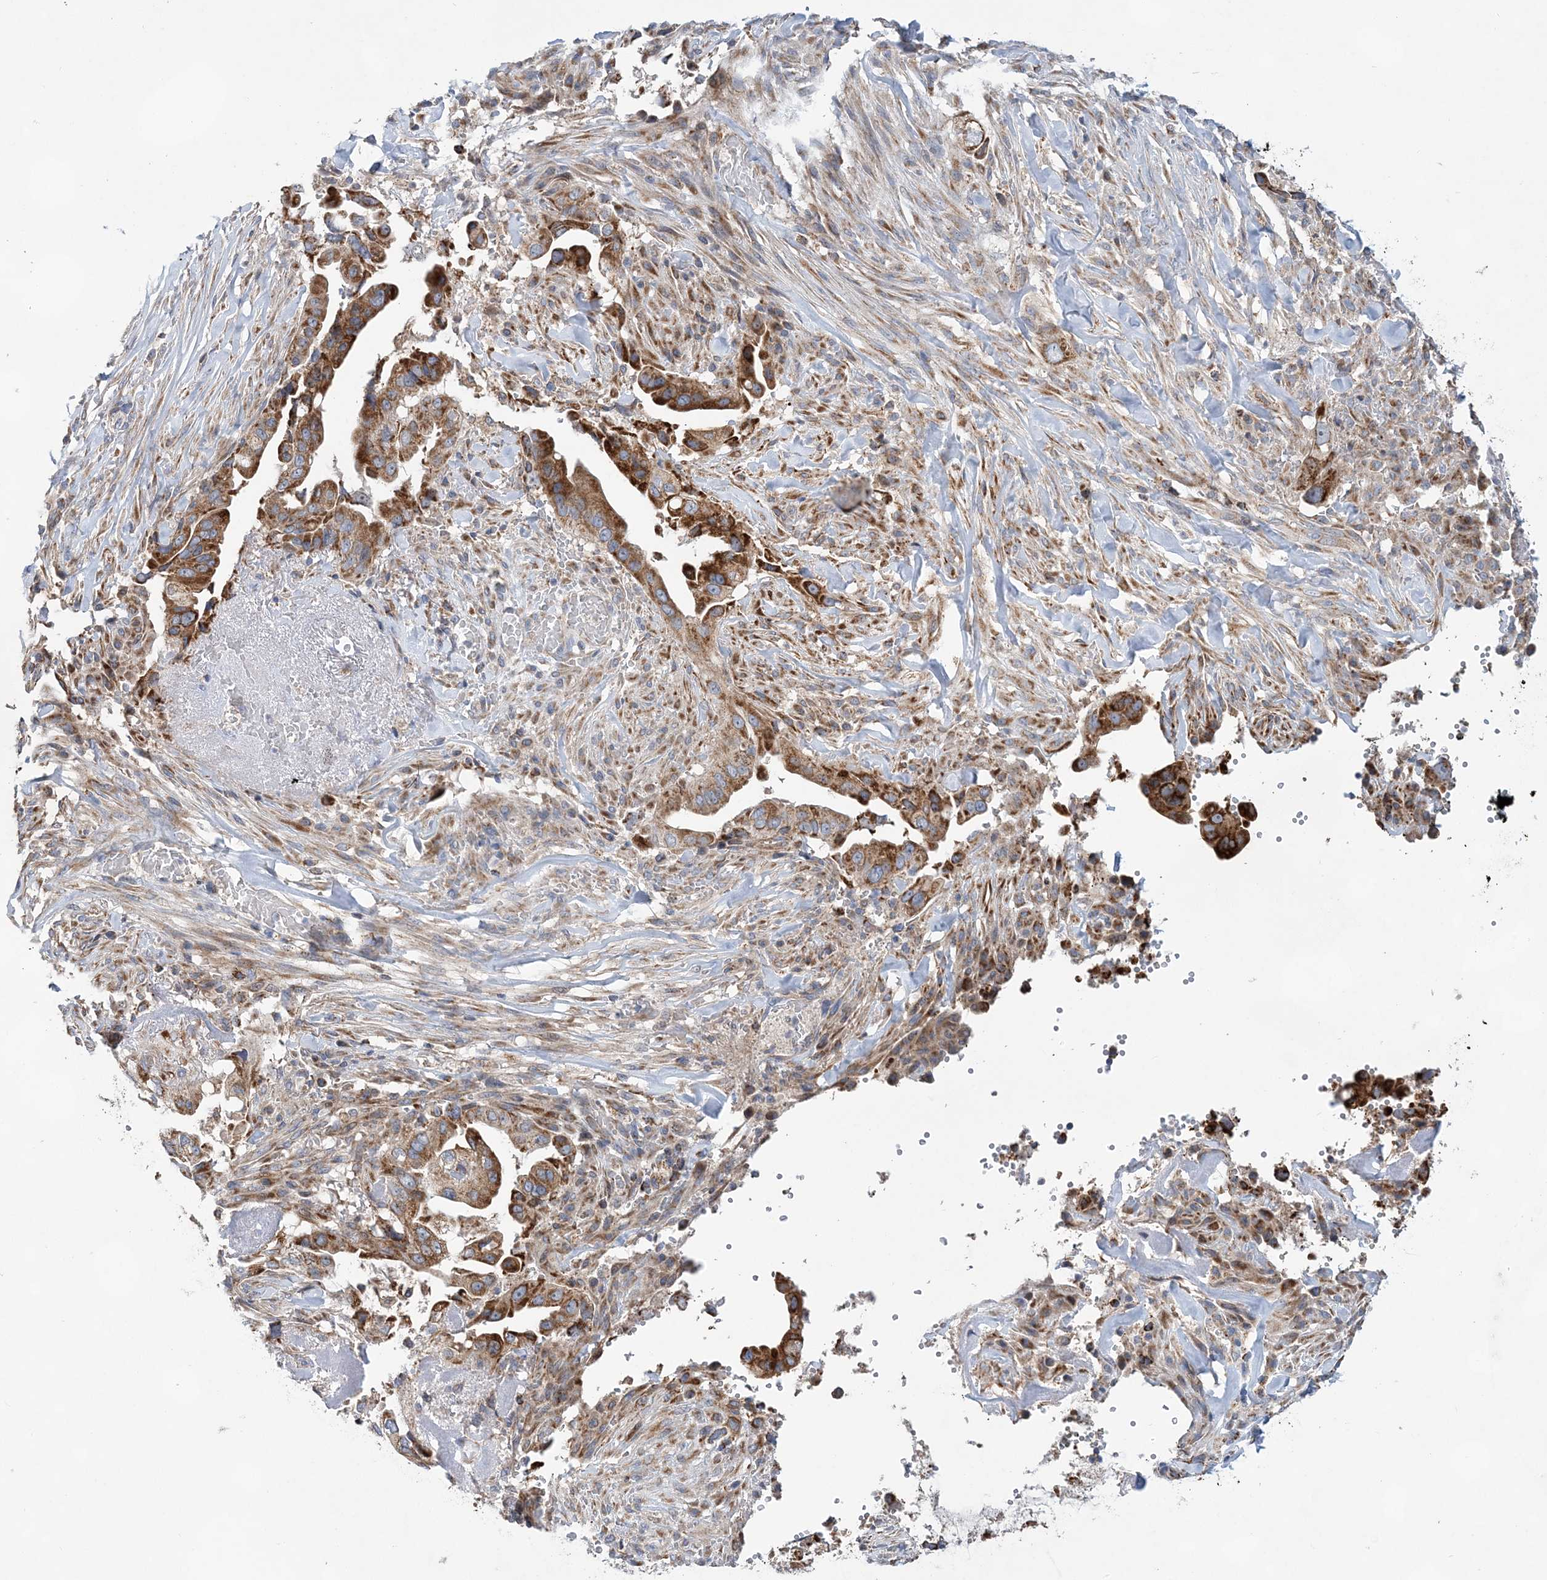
{"staining": {"intensity": "moderate", "quantity": ">75%", "location": "cytoplasmic/membranous"}, "tissue": "pancreatic cancer", "cell_type": "Tumor cells", "image_type": "cancer", "snomed": [{"axis": "morphology", "description": "Inflammation, NOS"}, {"axis": "morphology", "description": "Adenocarcinoma, NOS"}, {"axis": "topography", "description": "Pancreas"}], "caption": "Immunohistochemical staining of human pancreatic adenocarcinoma demonstrates medium levels of moderate cytoplasmic/membranous protein positivity in about >75% of tumor cells.", "gene": "TRAPPC13", "patient": {"sex": "female", "age": 56}}